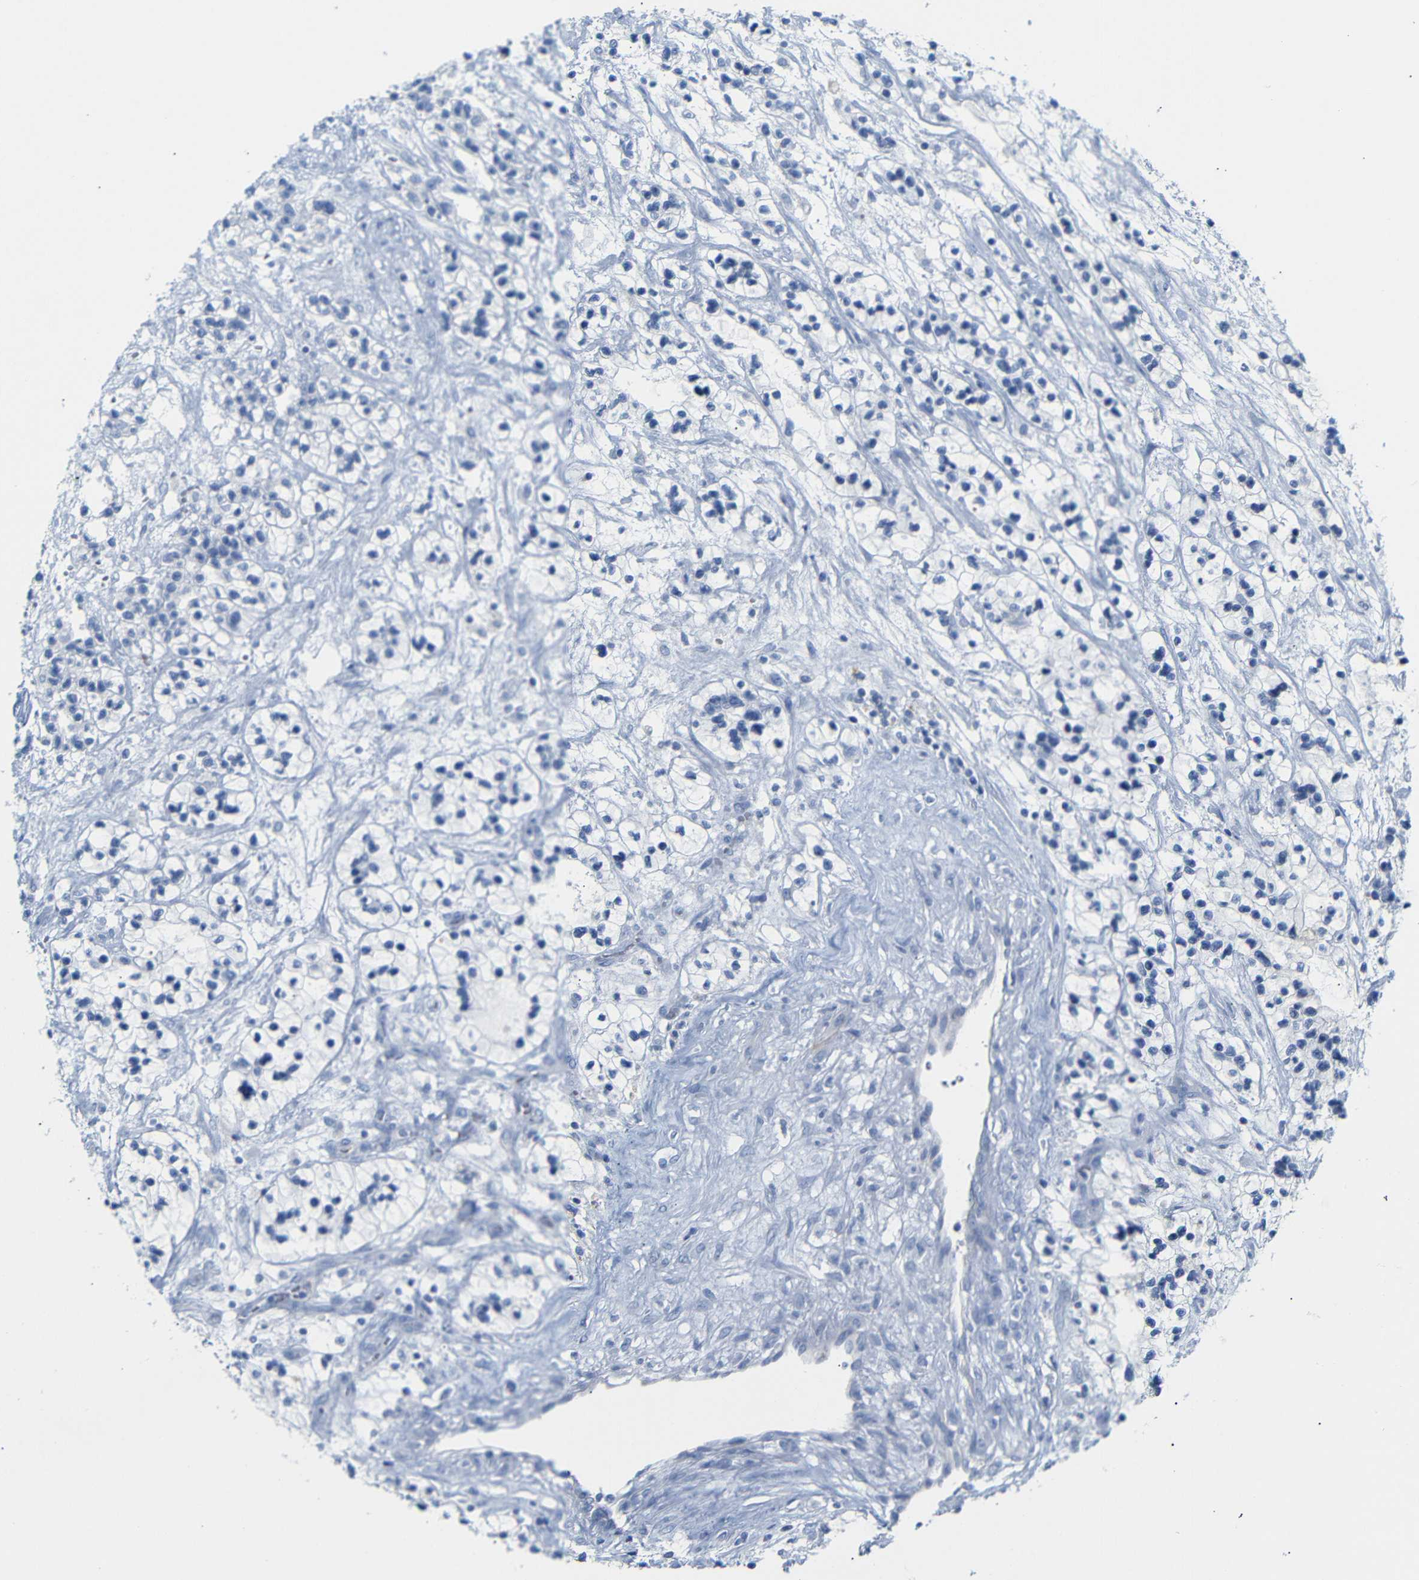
{"staining": {"intensity": "negative", "quantity": "none", "location": "none"}, "tissue": "renal cancer", "cell_type": "Tumor cells", "image_type": "cancer", "snomed": [{"axis": "morphology", "description": "Adenocarcinoma, NOS"}, {"axis": "topography", "description": "Kidney"}], "caption": "Immunohistochemistry histopathology image of human renal cancer stained for a protein (brown), which shows no expression in tumor cells.", "gene": "ERVMER34-1", "patient": {"sex": "female", "age": 57}}